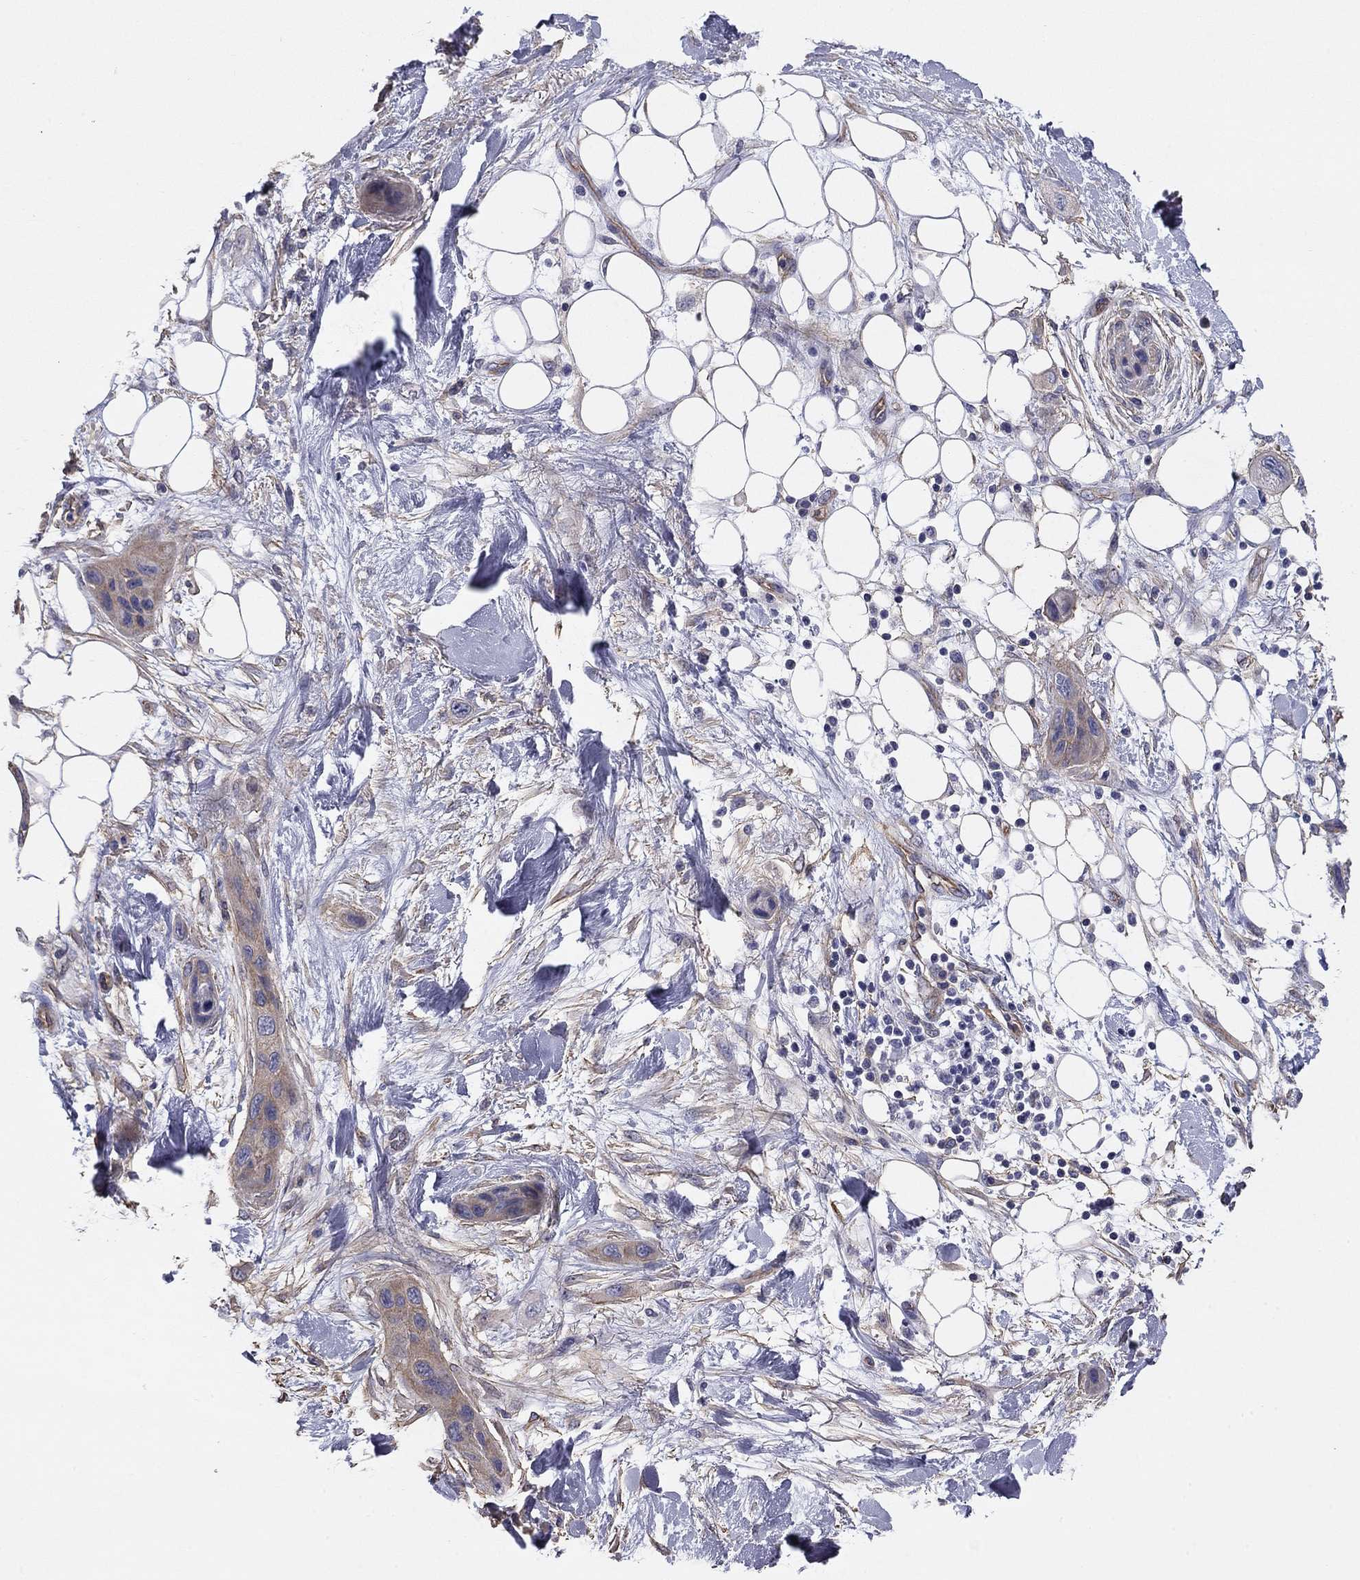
{"staining": {"intensity": "weak", "quantity": "<25%", "location": "cytoplasmic/membranous"}, "tissue": "skin cancer", "cell_type": "Tumor cells", "image_type": "cancer", "snomed": [{"axis": "morphology", "description": "Squamous cell carcinoma, NOS"}, {"axis": "topography", "description": "Skin"}], "caption": "Immunohistochemical staining of human skin cancer exhibits no significant positivity in tumor cells.", "gene": "TCHH", "patient": {"sex": "male", "age": 79}}